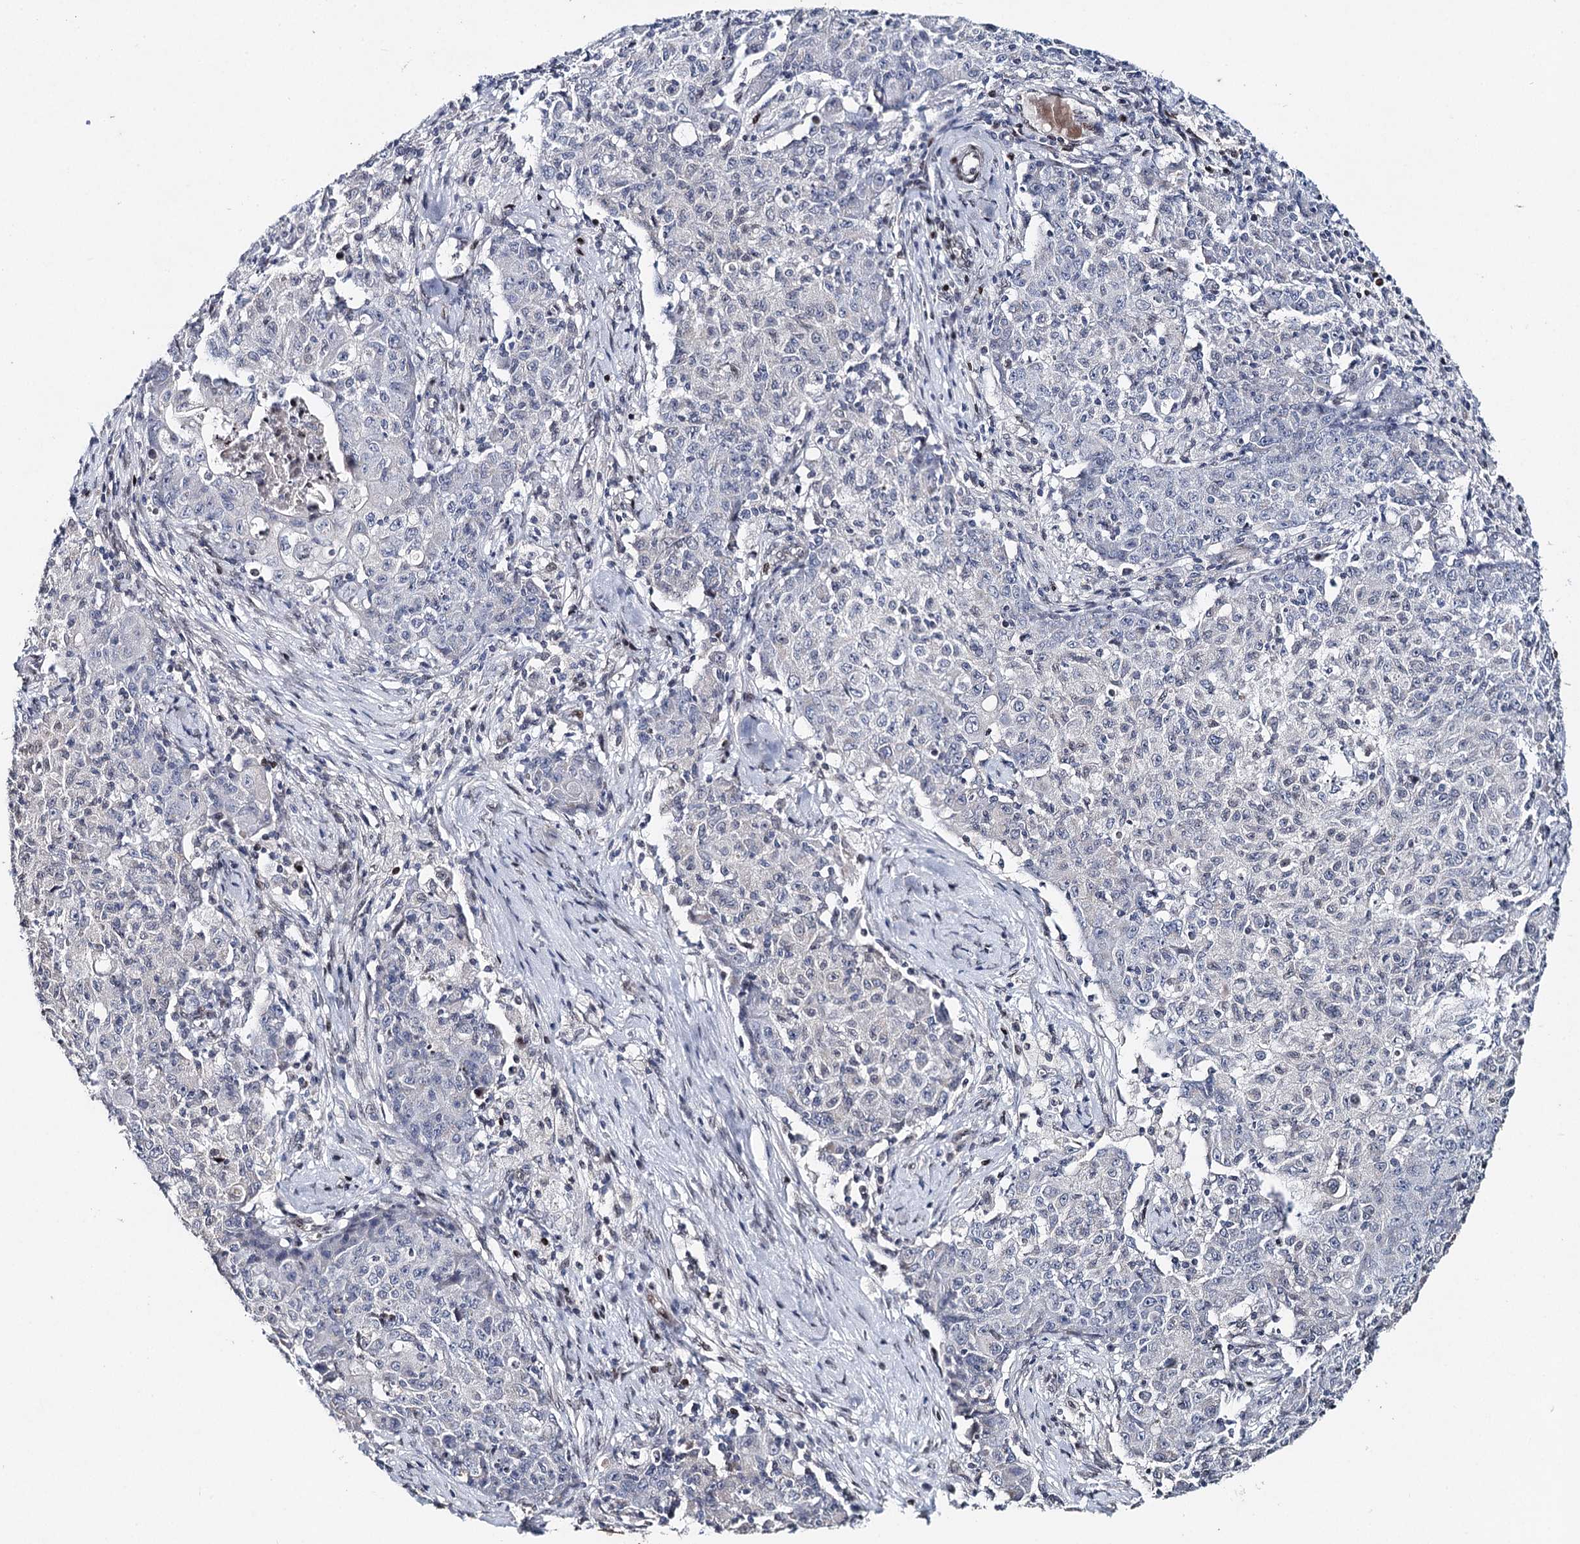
{"staining": {"intensity": "negative", "quantity": "none", "location": "none"}, "tissue": "ovarian cancer", "cell_type": "Tumor cells", "image_type": "cancer", "snomed": [{"axis": "morphology", "description": "Carcinoma, endometroid"}, {"axis": "topography", "description": "Ovary"}], "caption": "High power microscopy photomicrograph of an immunohistochemistry (IHC) image of ovarian endometroid carcinoma, revealing no significant staining in tumor cells.", "gene": "FRMD4A", "patient": {"sex": "female", "age": 42}}